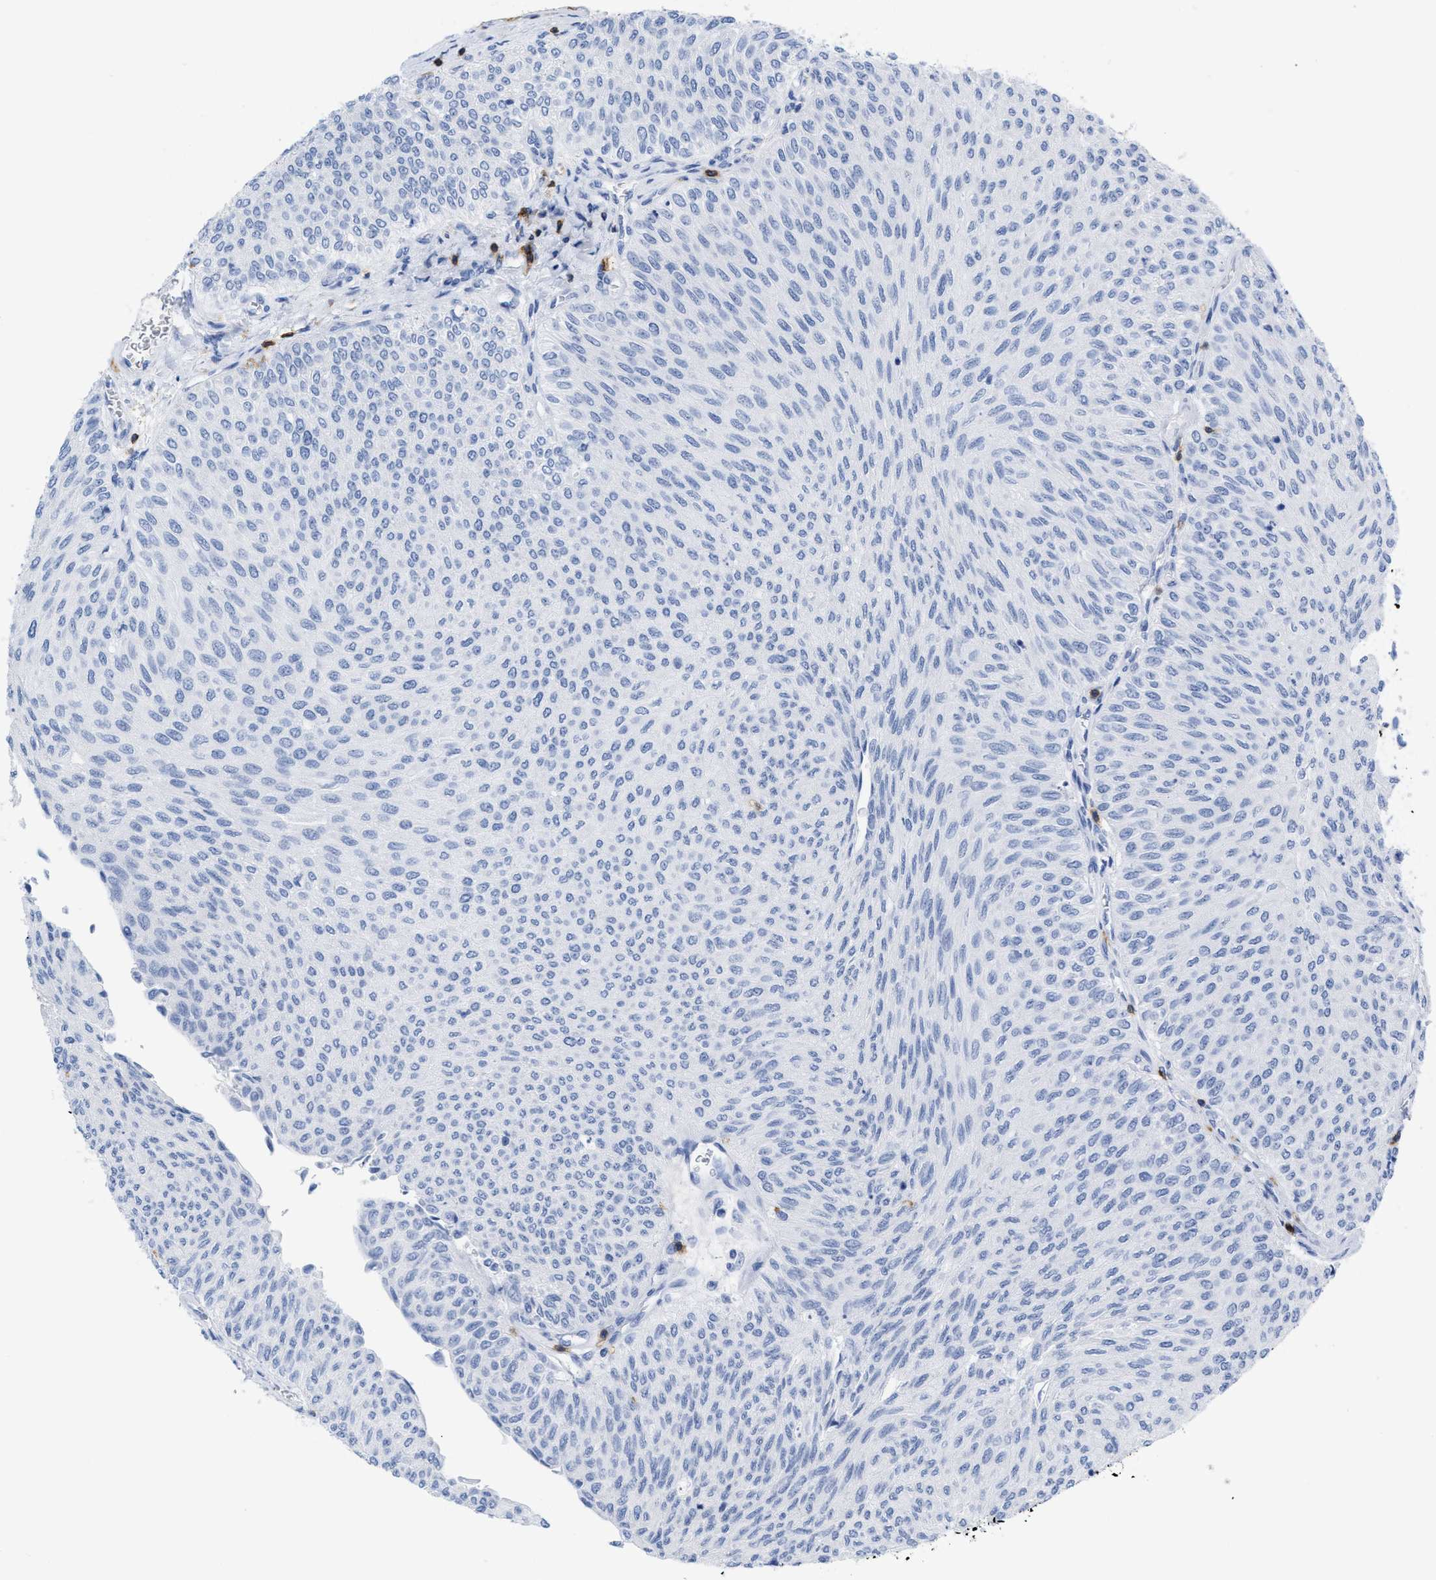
{"staining": {"intensity": "negative", "quantity": "none", "location": "none"}, "tissue": "urothelial cancer", "cell_type": "Tumor cells", "image_type": "cancer", "snomed": [{"axis": "morphology", "description": "Urothelial carcinoma, Low grade"}, {"axis": "topography", "description": "Urinary bladder"}], "caption": "An IHC photomicrograph of low-grade urothelial carcinoma is shown. There is no staining in tumor cells of low-grade urothelial carcinoma. Brightfield microscopy of immunohistochemistry stained with DAB (brown) and hematoxylin (blue), captured at high magnification.", "gene": "CD5", "patient": {"sex": "male", "age": 78}}